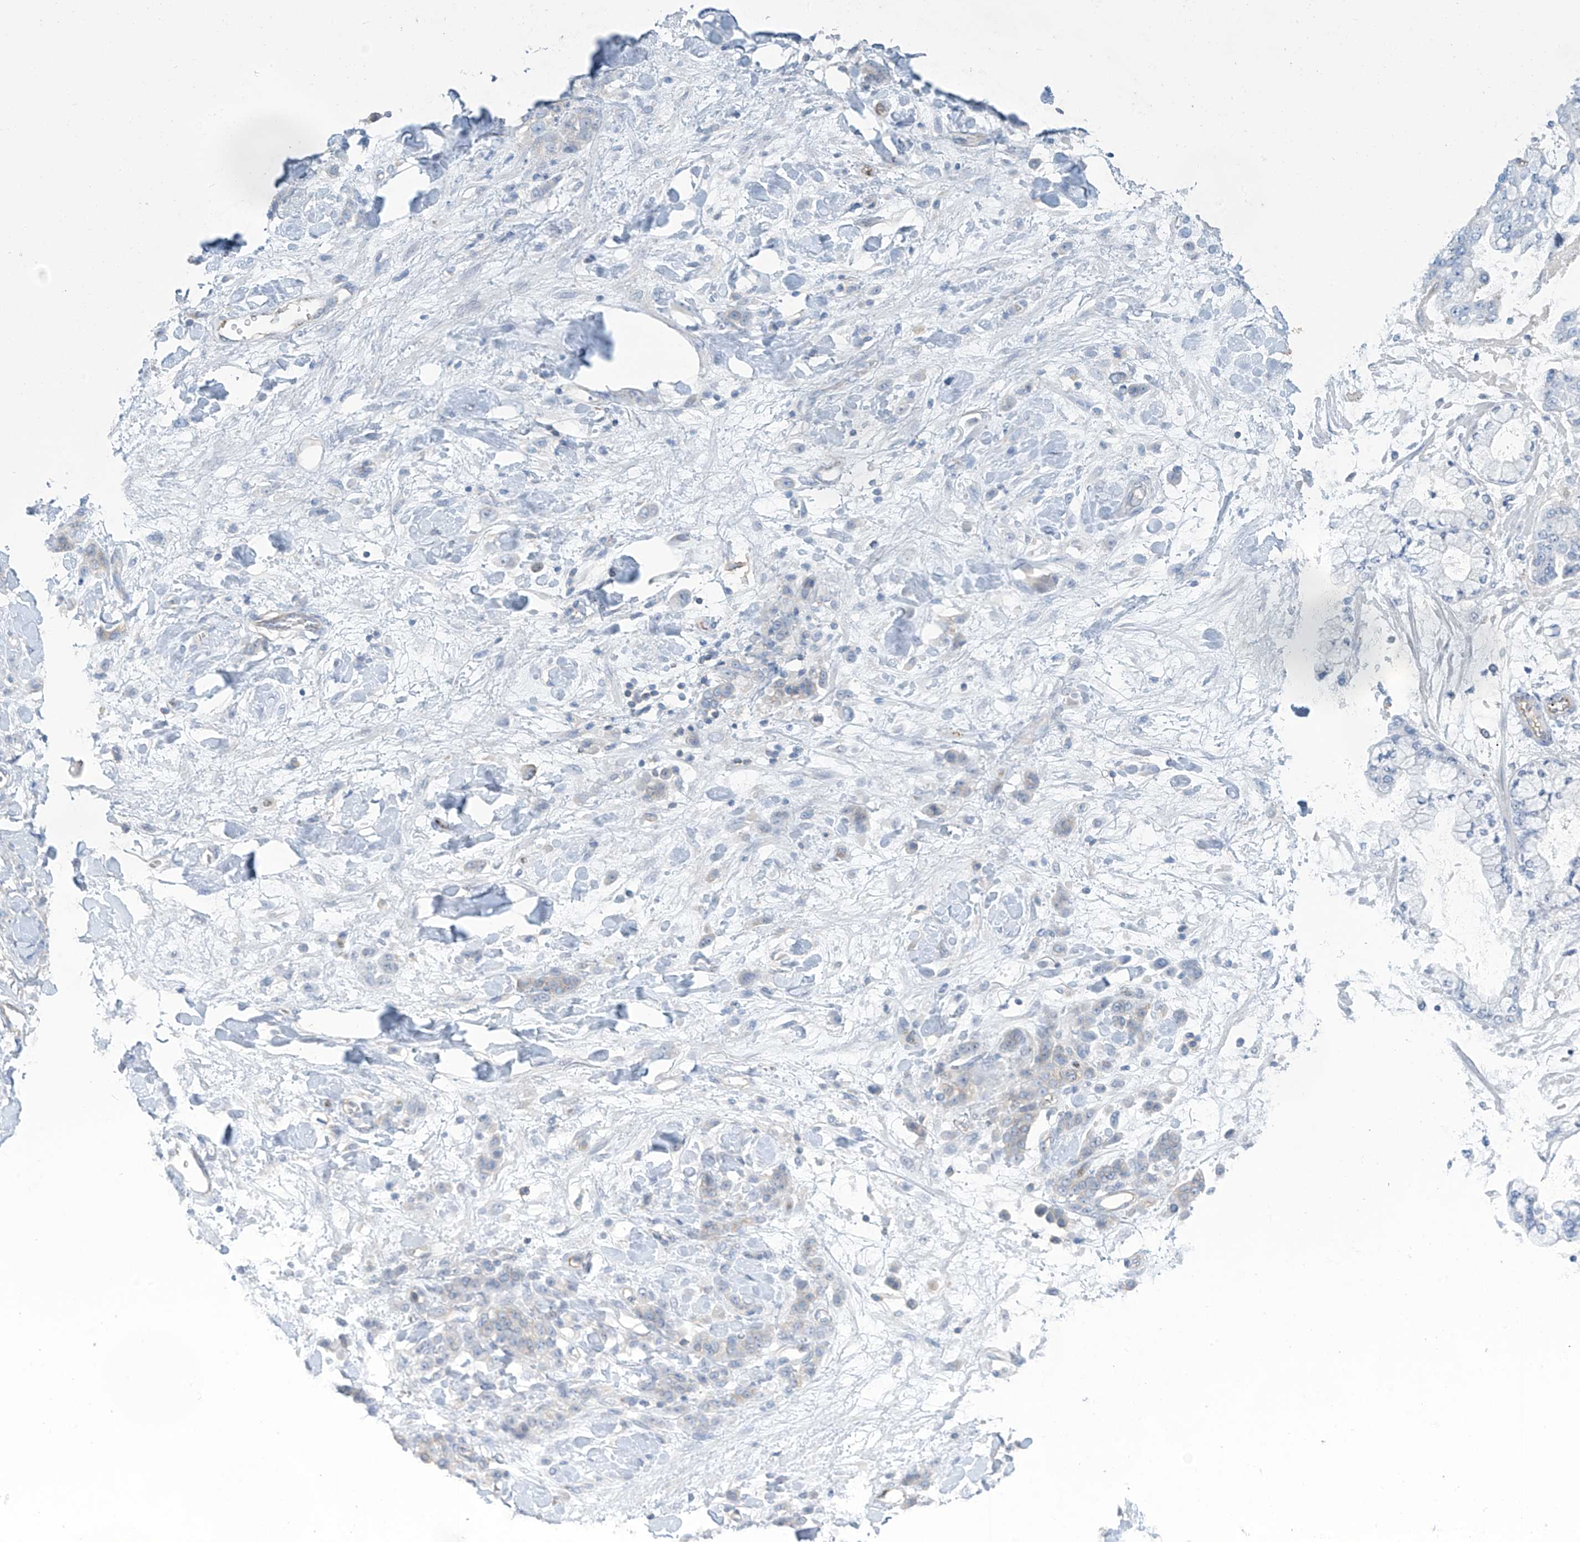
{"staining": {"intensity": "negative", "quantity": "none", "location": "none"}, "tissue": "stomach cancer", "cell_type": "Tumor cells", "image_type": "cancer", "snomed": [{"axis": "morphology", "description": "Normal tissue, NOS"}, {"axis": "morphology", "description": "Adenocarcinoma, NOS"}, {"axis": "topography", "description": "Stomach"}], "caption": "Tumor cells are negative for brown protein staining in stomach adenocarcinoma.", "gene": "ZNF846", "patient": {"sex": "male", "age": 82}}